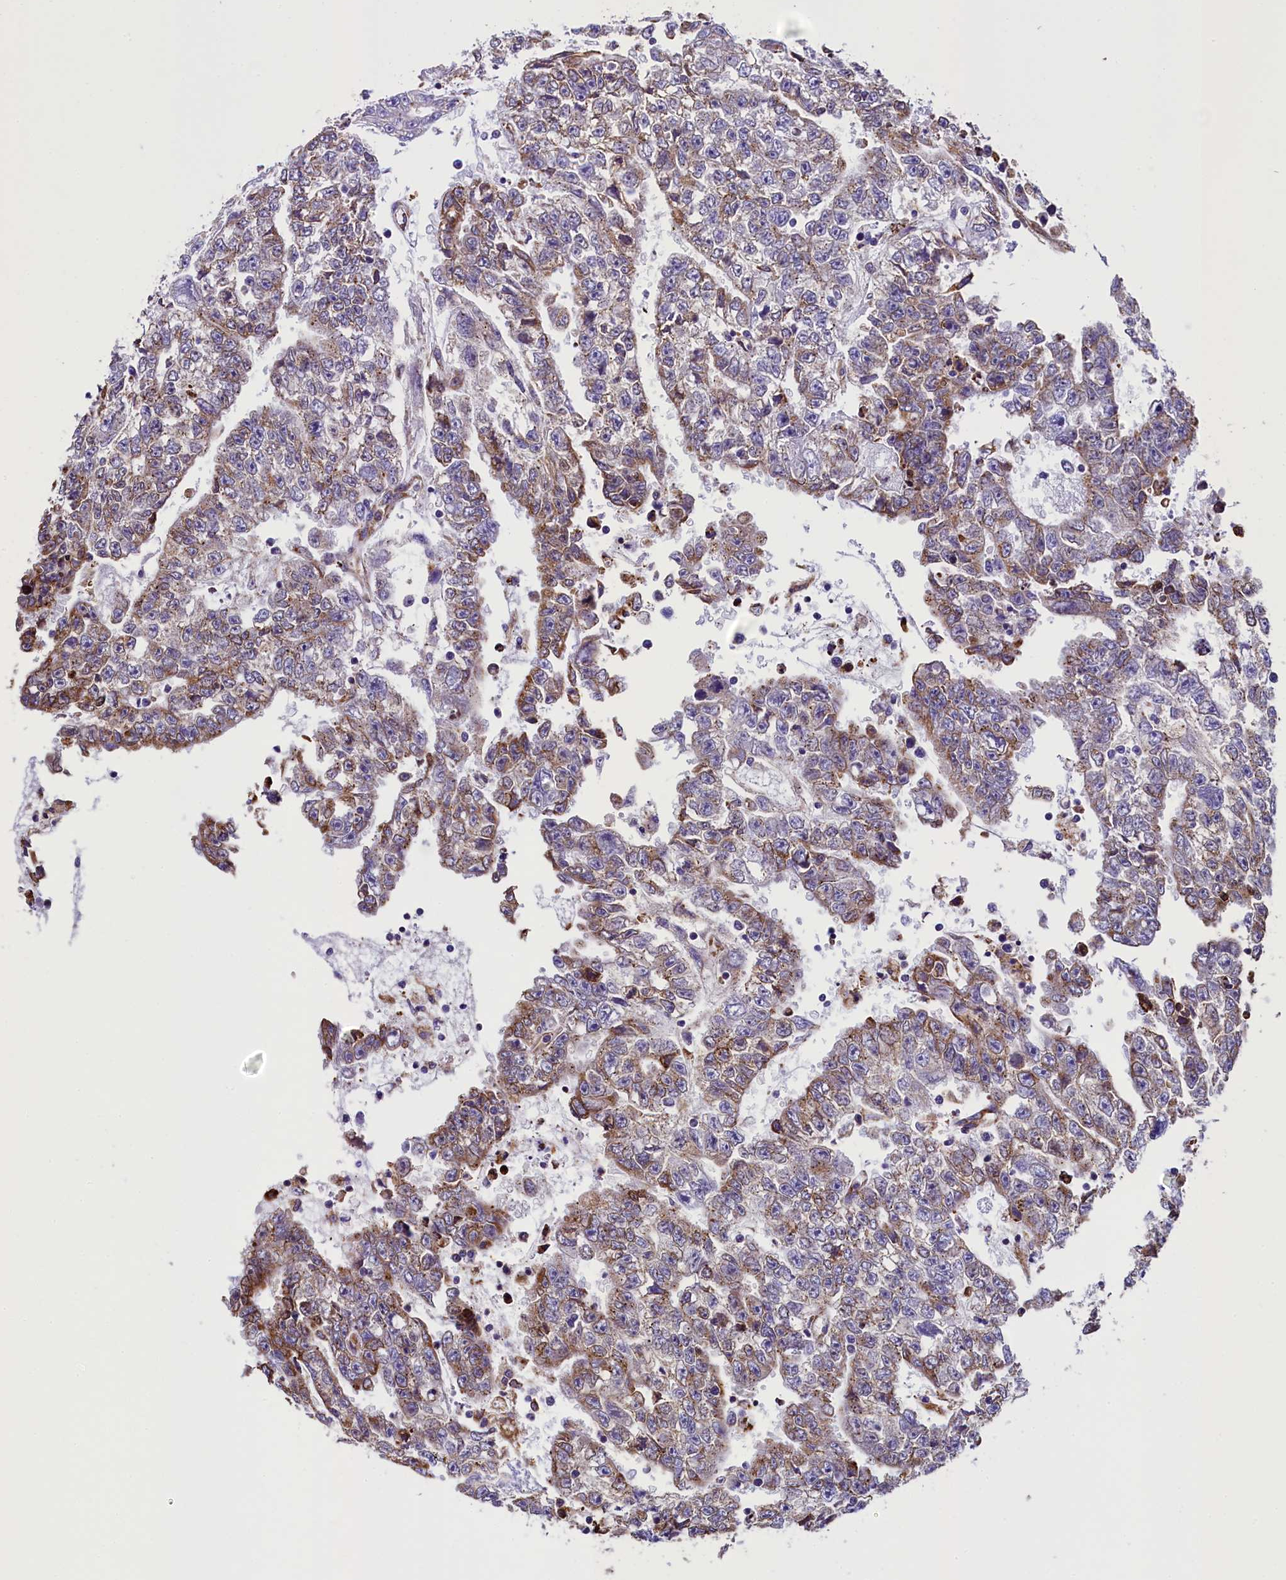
{"staining": {"intensity": "moderate", "quantity": "25%-75%", "location": "cytoplasmic/membranous"}, "tissue": "testis cancer", "cell_type": "Tumor cells", "image_type": "cancer", "snomed": [{"axis": "morphology", "description": "Carcinoma, Embryonal, NOS"}, {"axis": "topography", "description": "Testis"}], "caption": "This is a photomicrograph of immunohistochemistry (IHC) staining of testis embryonal carcinoma, which shows moderate positivity in the cytoplasmic/membranous of tumor cells.", "gene": "CAPS2", "patient": {"sex": "male", "age": 25}}